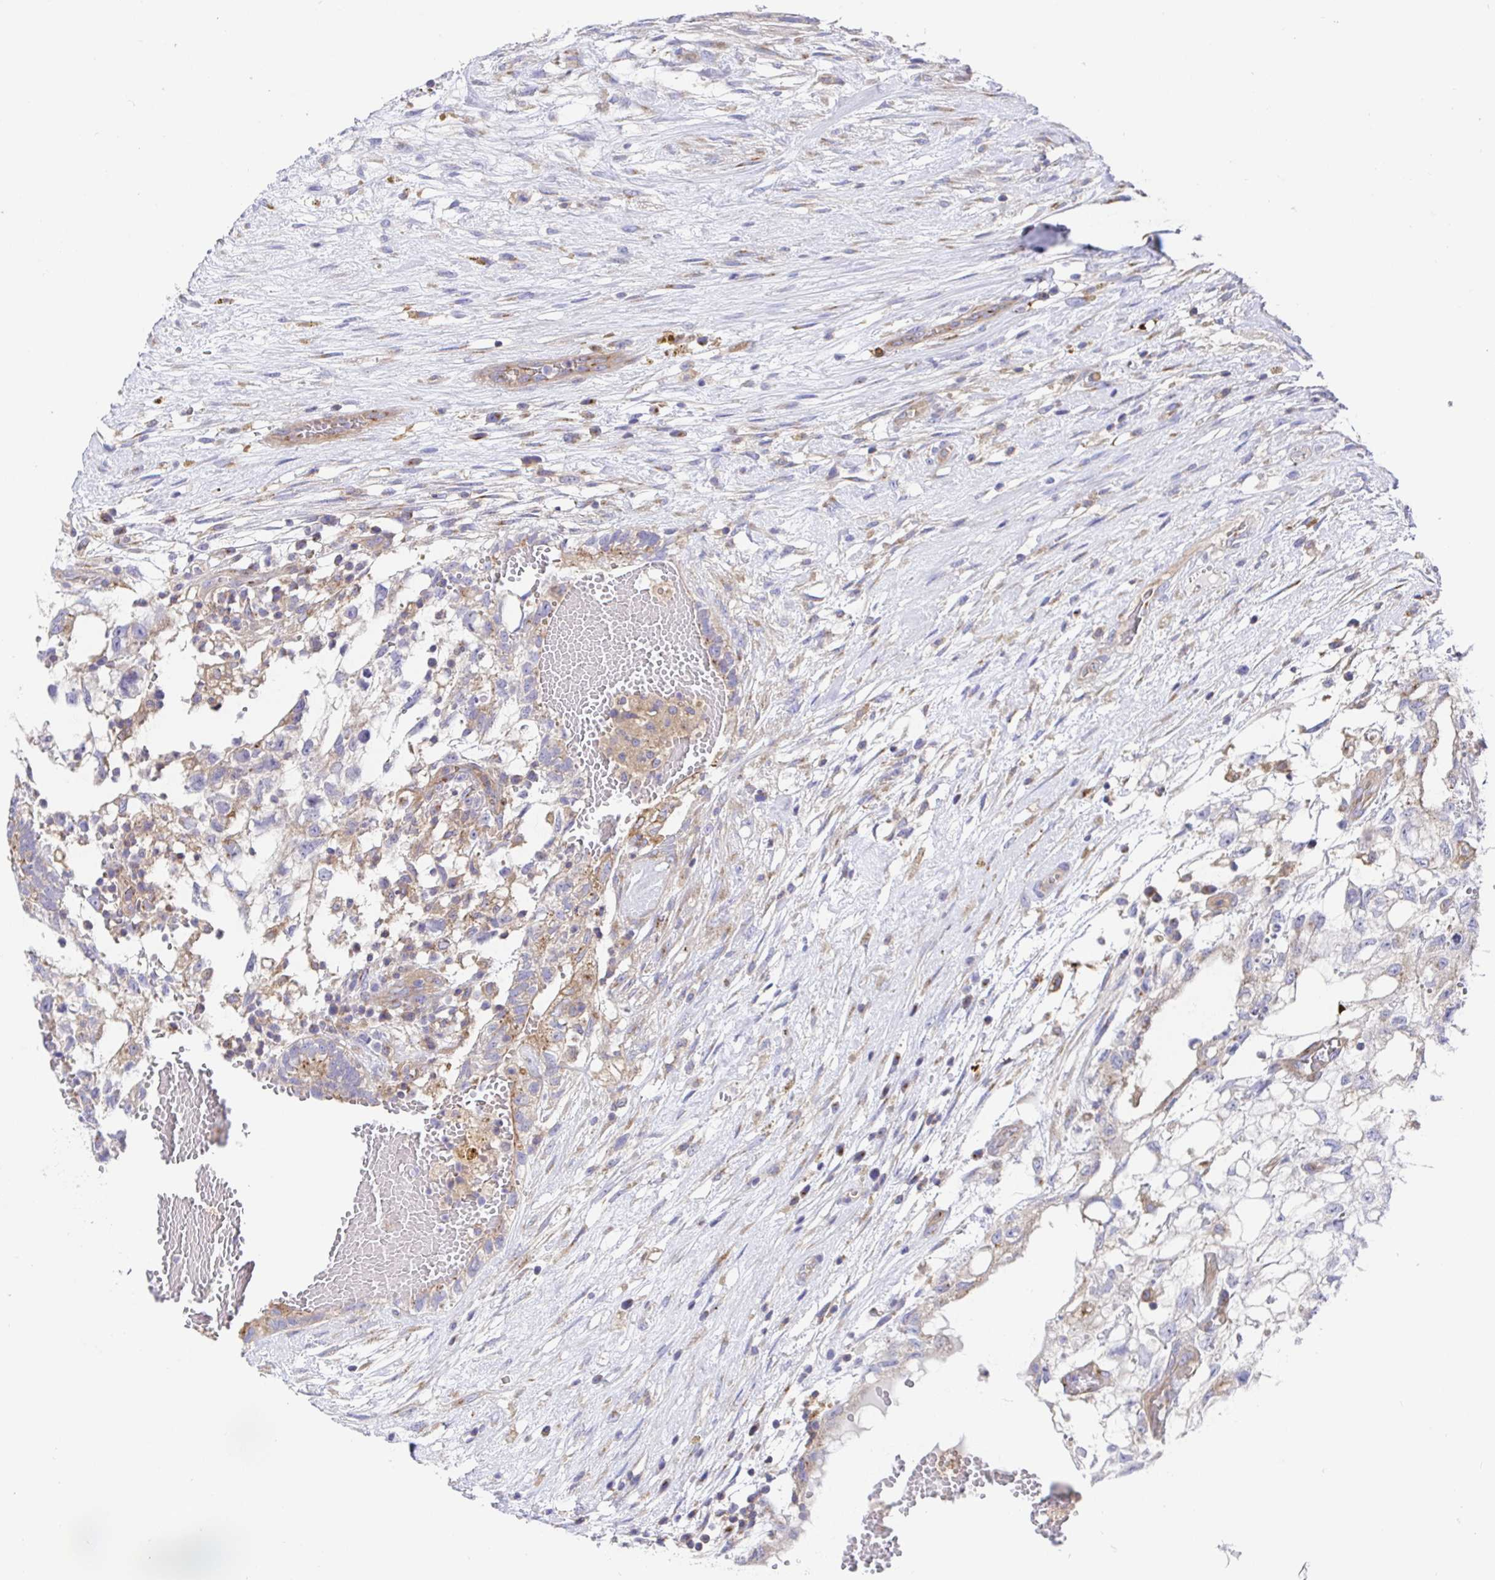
{"staining": {"intensity": "weak", "quantity": "<25%", "location": "cytoplasmic/membranous"}, "tissue": "testis cancer", "cell_type": "Tumor cells", "image_type": "cancer", "snomed": [{"axis": "morphology", "description": "Normal tissue, NOS"}, {"axis": "morphology", "description": "Carcinoma, Embryonal, NOS"}, {"axis": "topography", "description": "Testis"}], "caption": "Immunohistochemistry (IHC) photomicrograph of neoplastic tissue: embryonal carcinoma (testis) stained with DAB demonstrates no significant protein positivity in tumor cells.", "gene": "GOLGA1", "patient": {"sex": "male", "age": 32}}